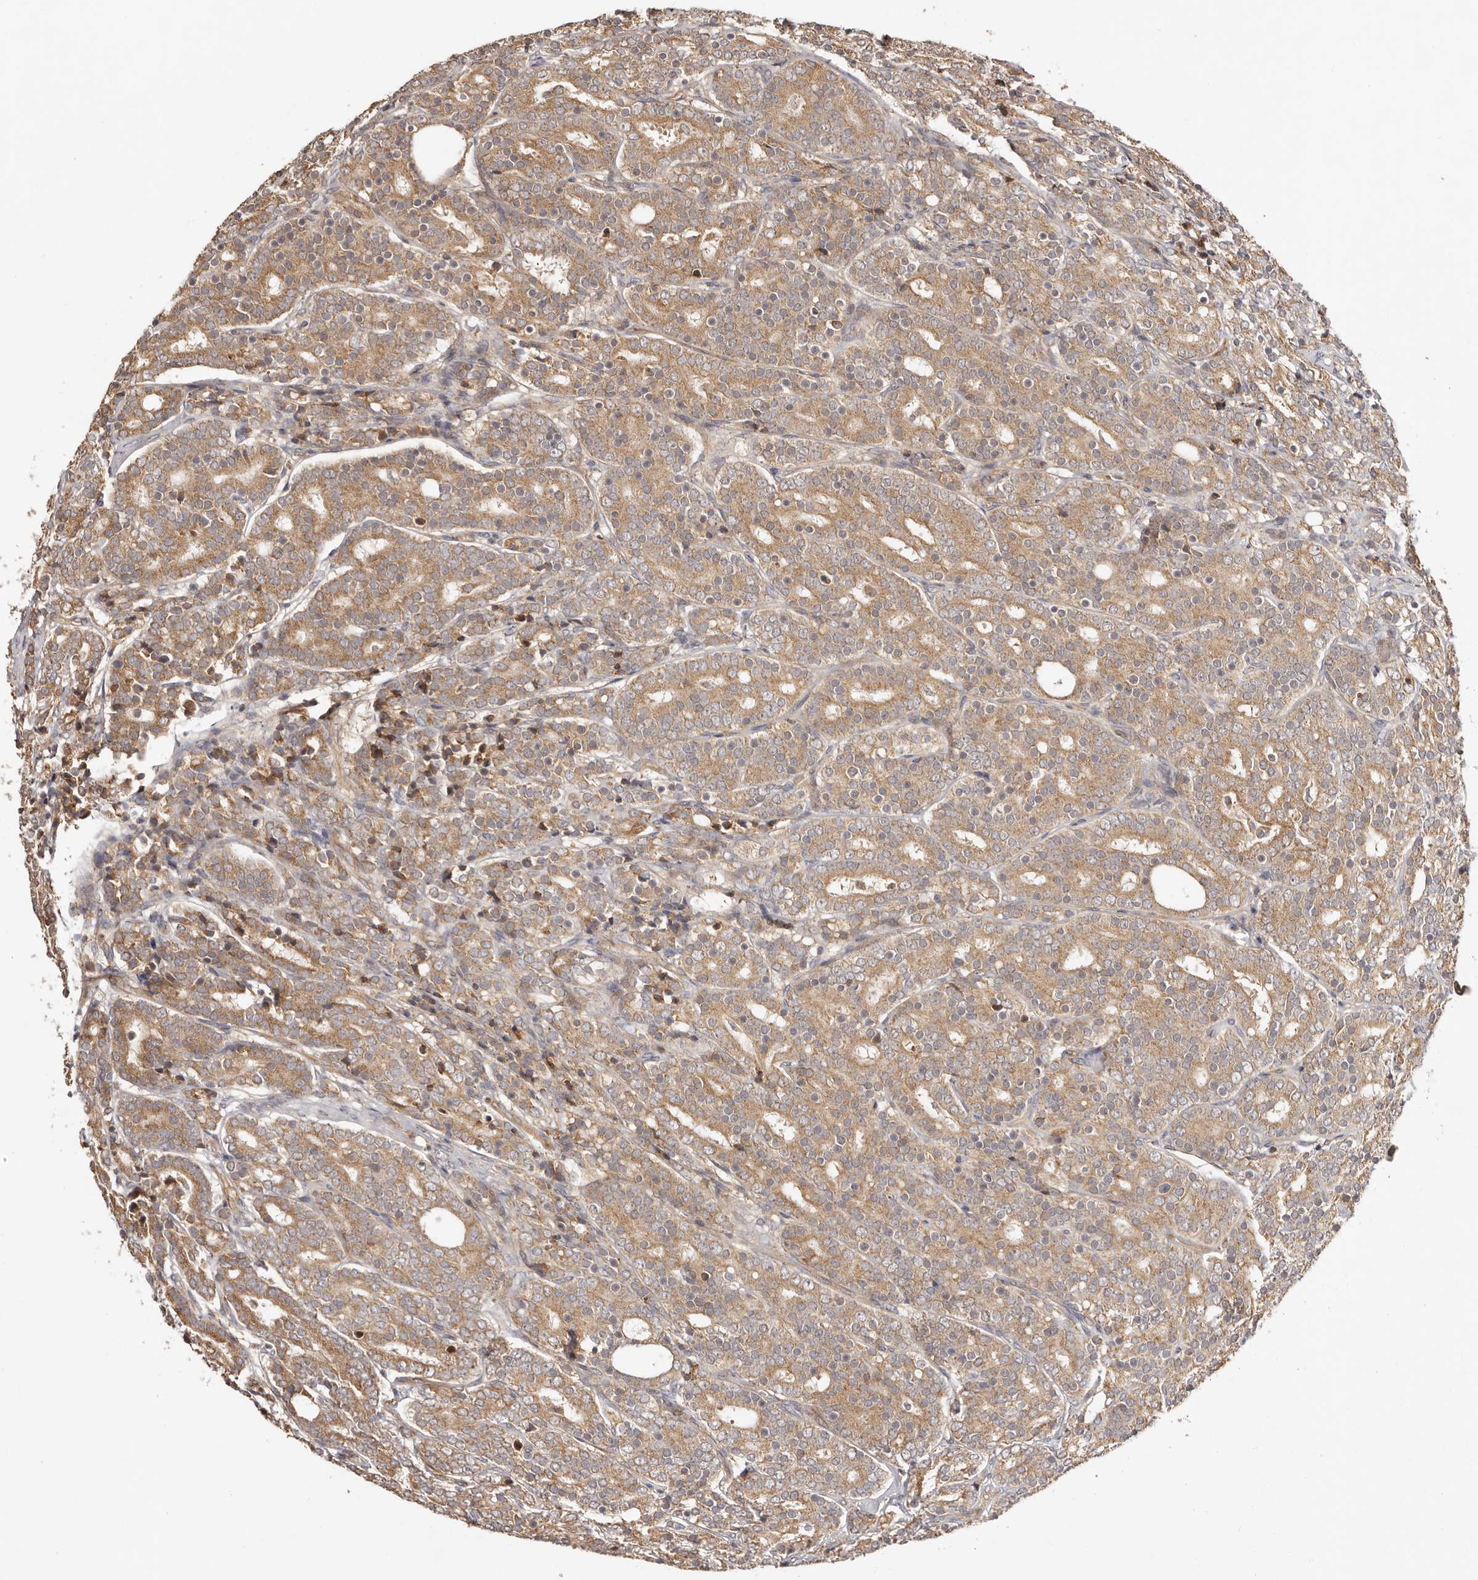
{"staining": {"intensity": "moderate", "quantity": ">75%", "location": "cytoplasmic/membranous"}, "tissue": "prostate cancer", "cell_type": "Tumor cells", "image_type": "cancer", "snomed": [{"axis": "morphology", "description": "Adenocarcinoma, High grade"}, {"axis": "topography", "description": "Prostate"}], "caption": "Prostate adenocarcinoma (high-grade) stained with IHC displays moderate cytoplasmic/membranous positivity in approximately >75% of tumor cells.", "gene": "UBR2", "patient": {"sex": "male", "age": 62}}